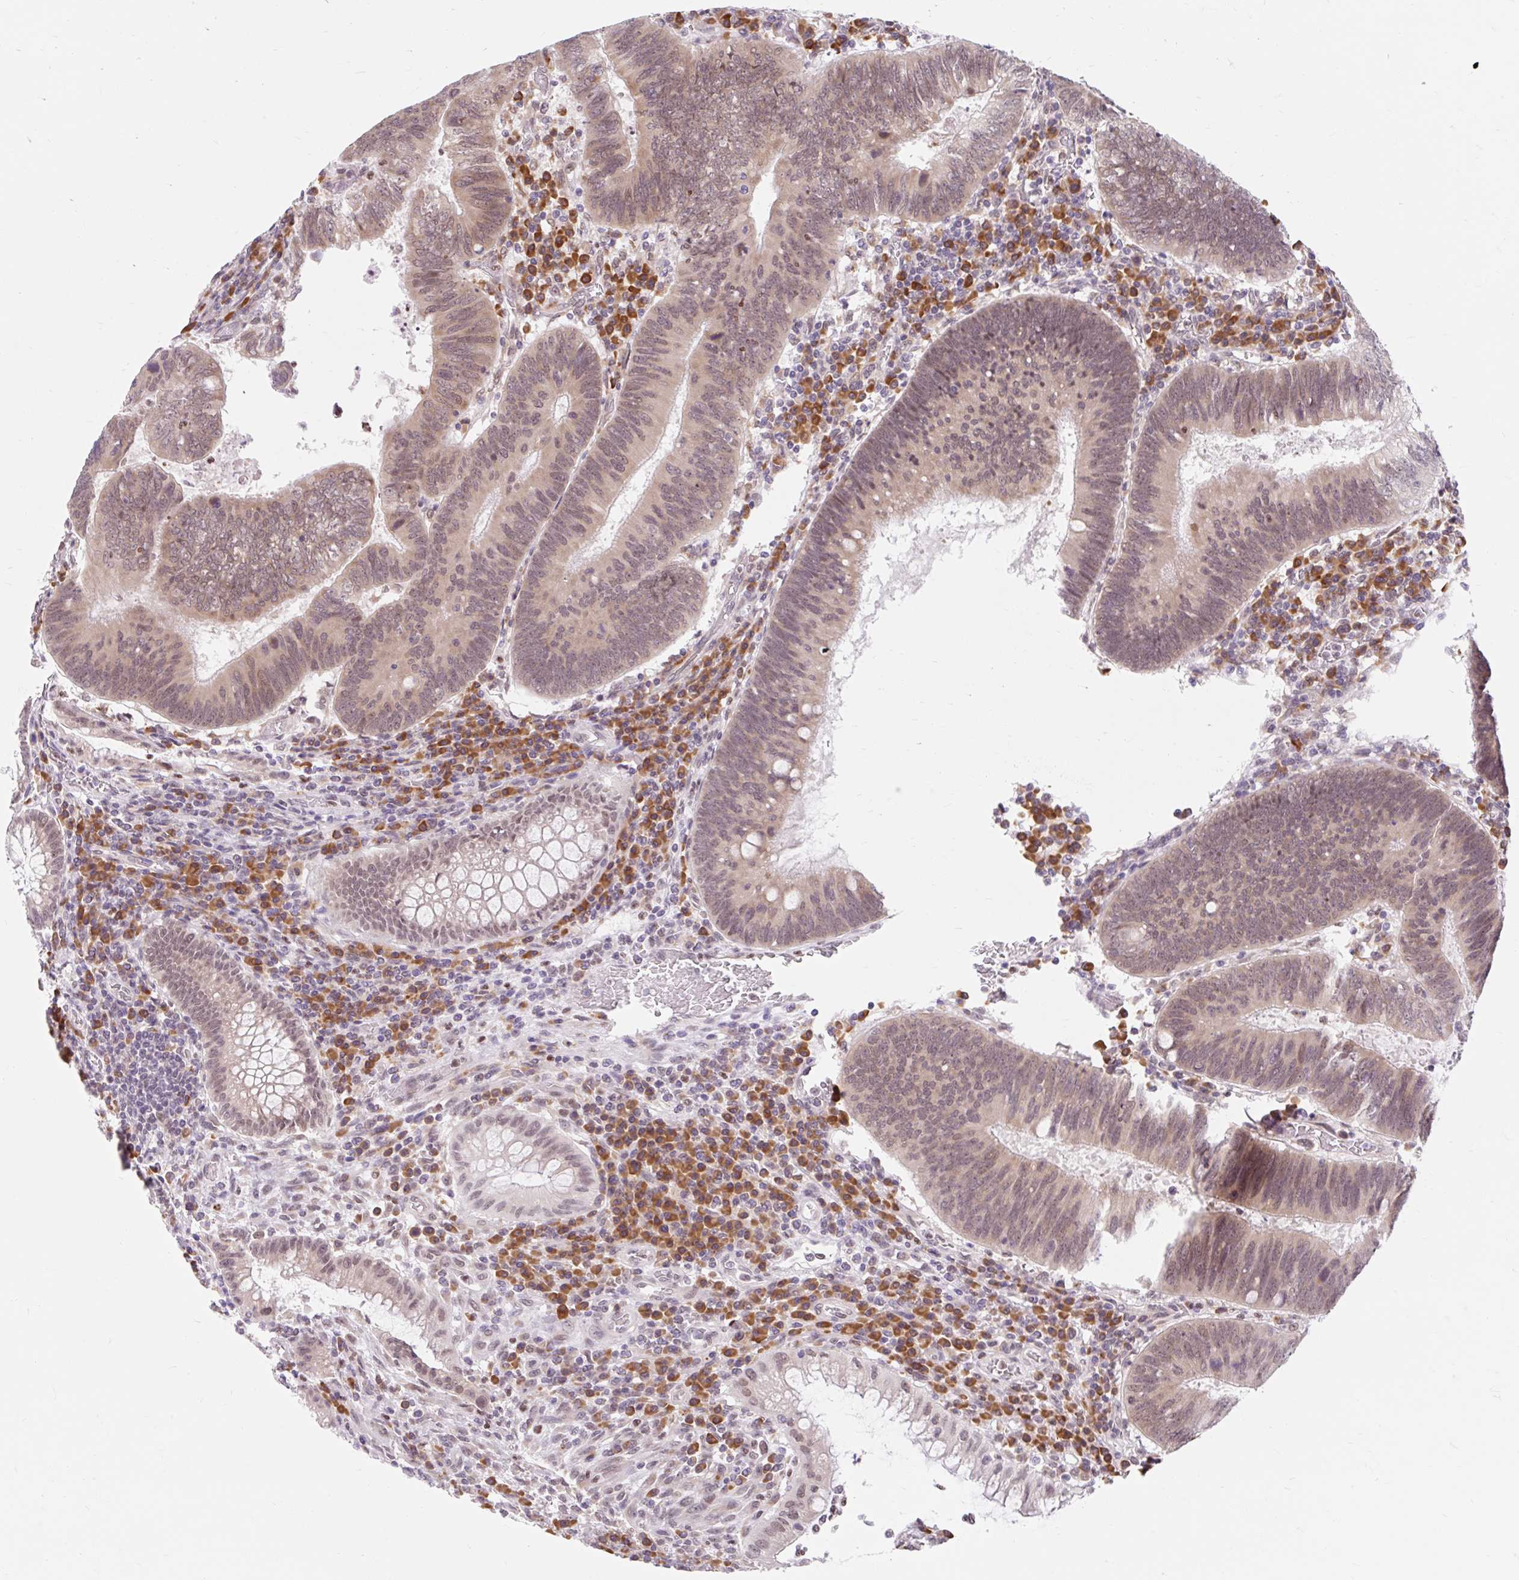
{"staining": {"intensity": "weak", "quantity": "25%-75%", "location": "cytoplasmic/membranous"}, "tissue": "colorectal cancer", "cell_type": "Tumor cells", "image_type": "cancer", "snomed": [{"axis": "morphology", "description": "Adenocarcinoma, NOS"}, {"axis": "topography", "description": "Colon"}], "caption": "Immunohistochemical staining of adenocarcinoma (colorectal) displays low levels of weak cytoplasmic/membranous protein positivity in approximately 25%-75% of tumor cells.", "gene": "SRSF10", "patient": {"sex": "male", "age": 67}}